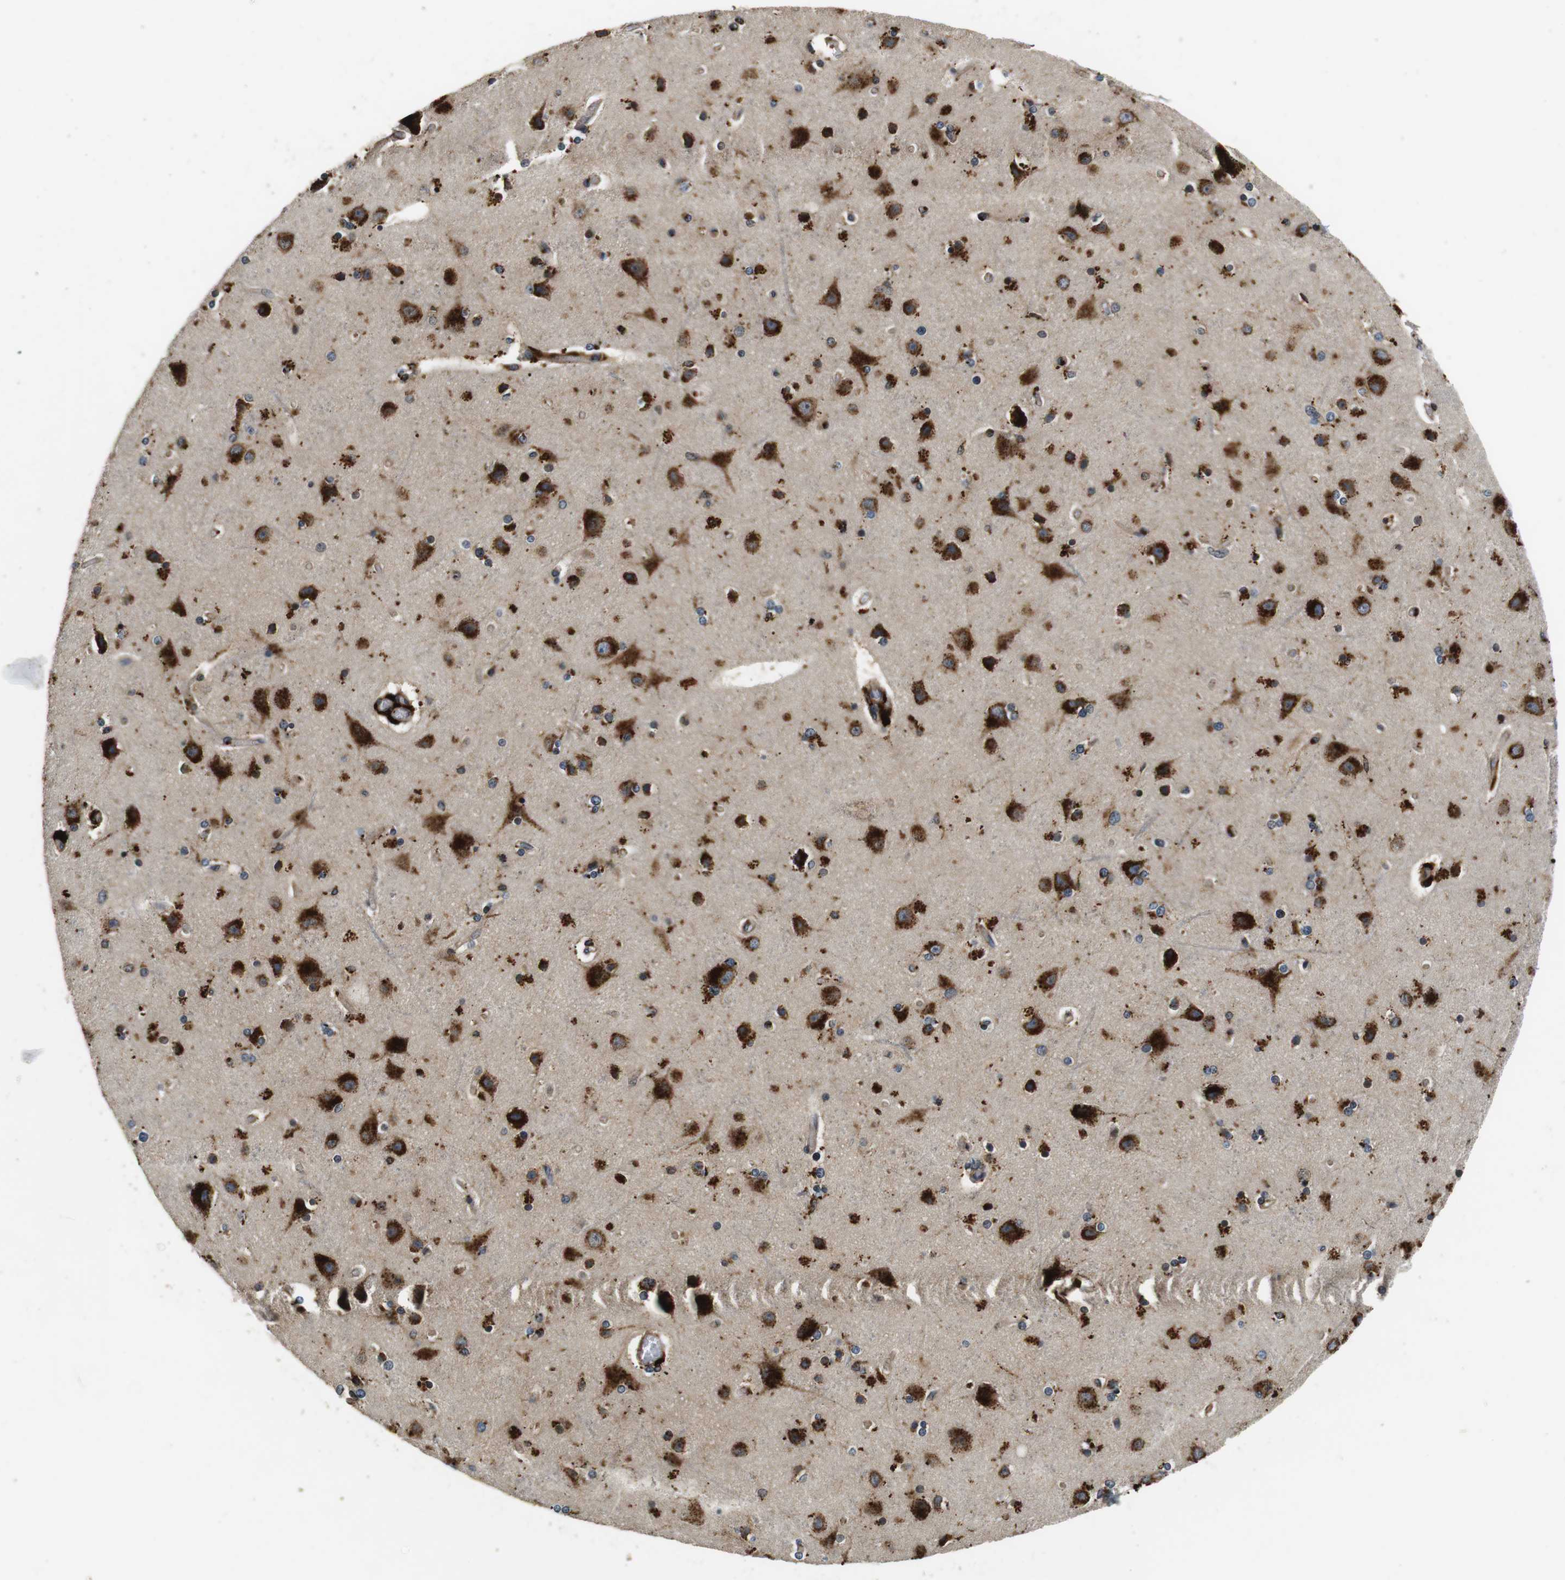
{"staining": {"intensity": "moderate", "quantity": ">75%", "location": "cytoplasmic/membranous,nuclear"}, "tissue": "cerebral cortex", "cell_type": "Endothelial cells", "image_type": "normal", "snomed": [{"axis": "morphology", "description": "Normal tissue, NOS"}, {"axis": "topography", "description": "Cerebral cortex"}], "caption": "A high-resolution image shows immunohistochemistry (IHC) staining of benign cerebral cortex, which demonstrates moderate cytoplasmic/membranous,nuclear staining in about >75% of endothelial cells.", "gene": "TXNRD1", "patient": {"sex": "female", "age": 54}}